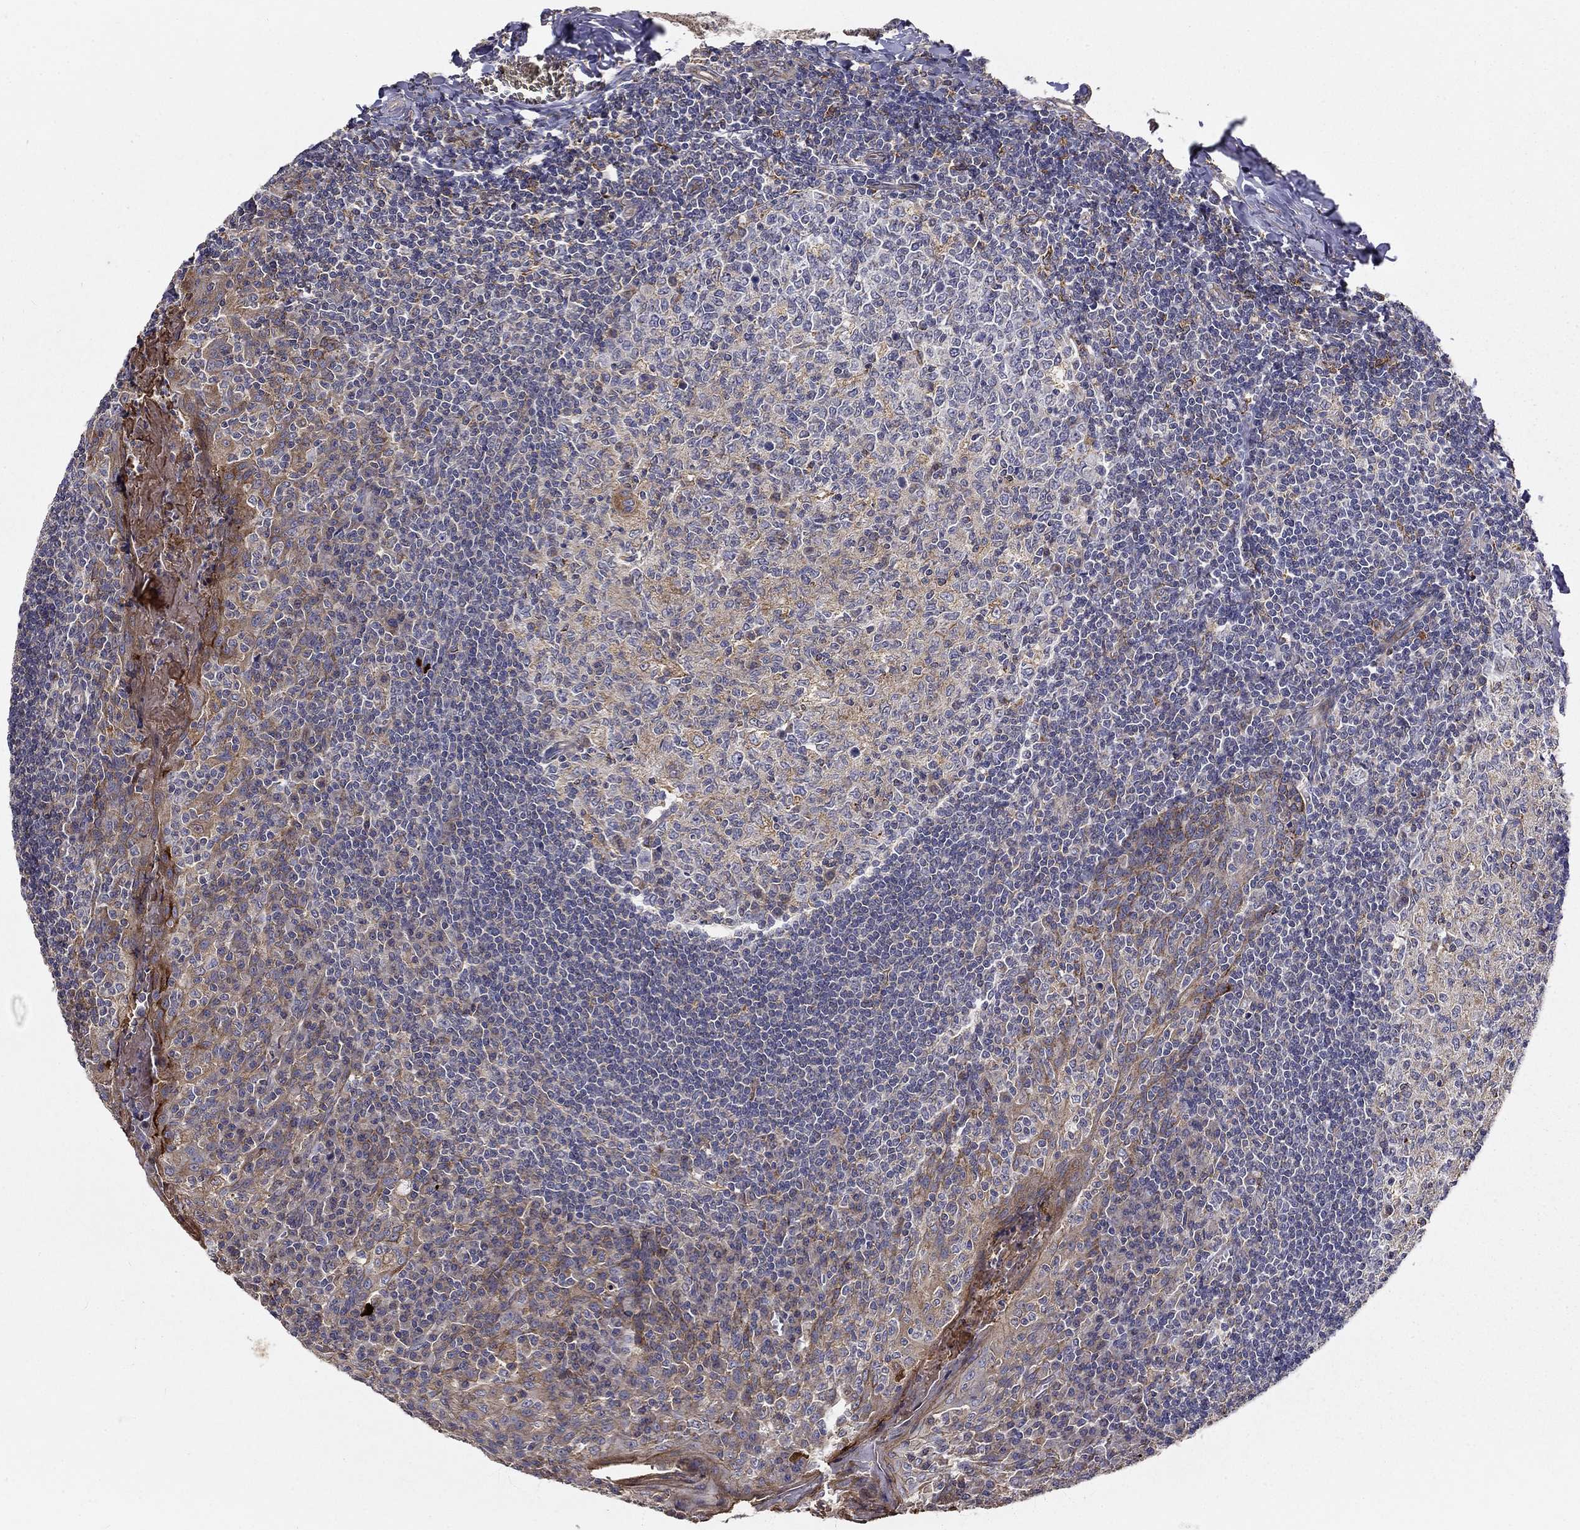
{"staining": {"intensity": "negative", "quantity": "none", "location": "none"}, "tissue": "tonsil", "cell_type": "Germinal center cells", "image_type": "normal", "snomed": [{"axis": "morphology", "description": "Normal tissue, NOS"}, {"axis": "topography", "description": "Tonsil"}], "caption": "Immunohistochemistry (IHC) histopathology image of unremarkable human tonsil stained for a protein (brown), which demonstrates no staining in germinal center cells. Nuclei are stained in blue.", "gene": "ALDH4A1", "patient": {"sex": "female", "age": 13}}